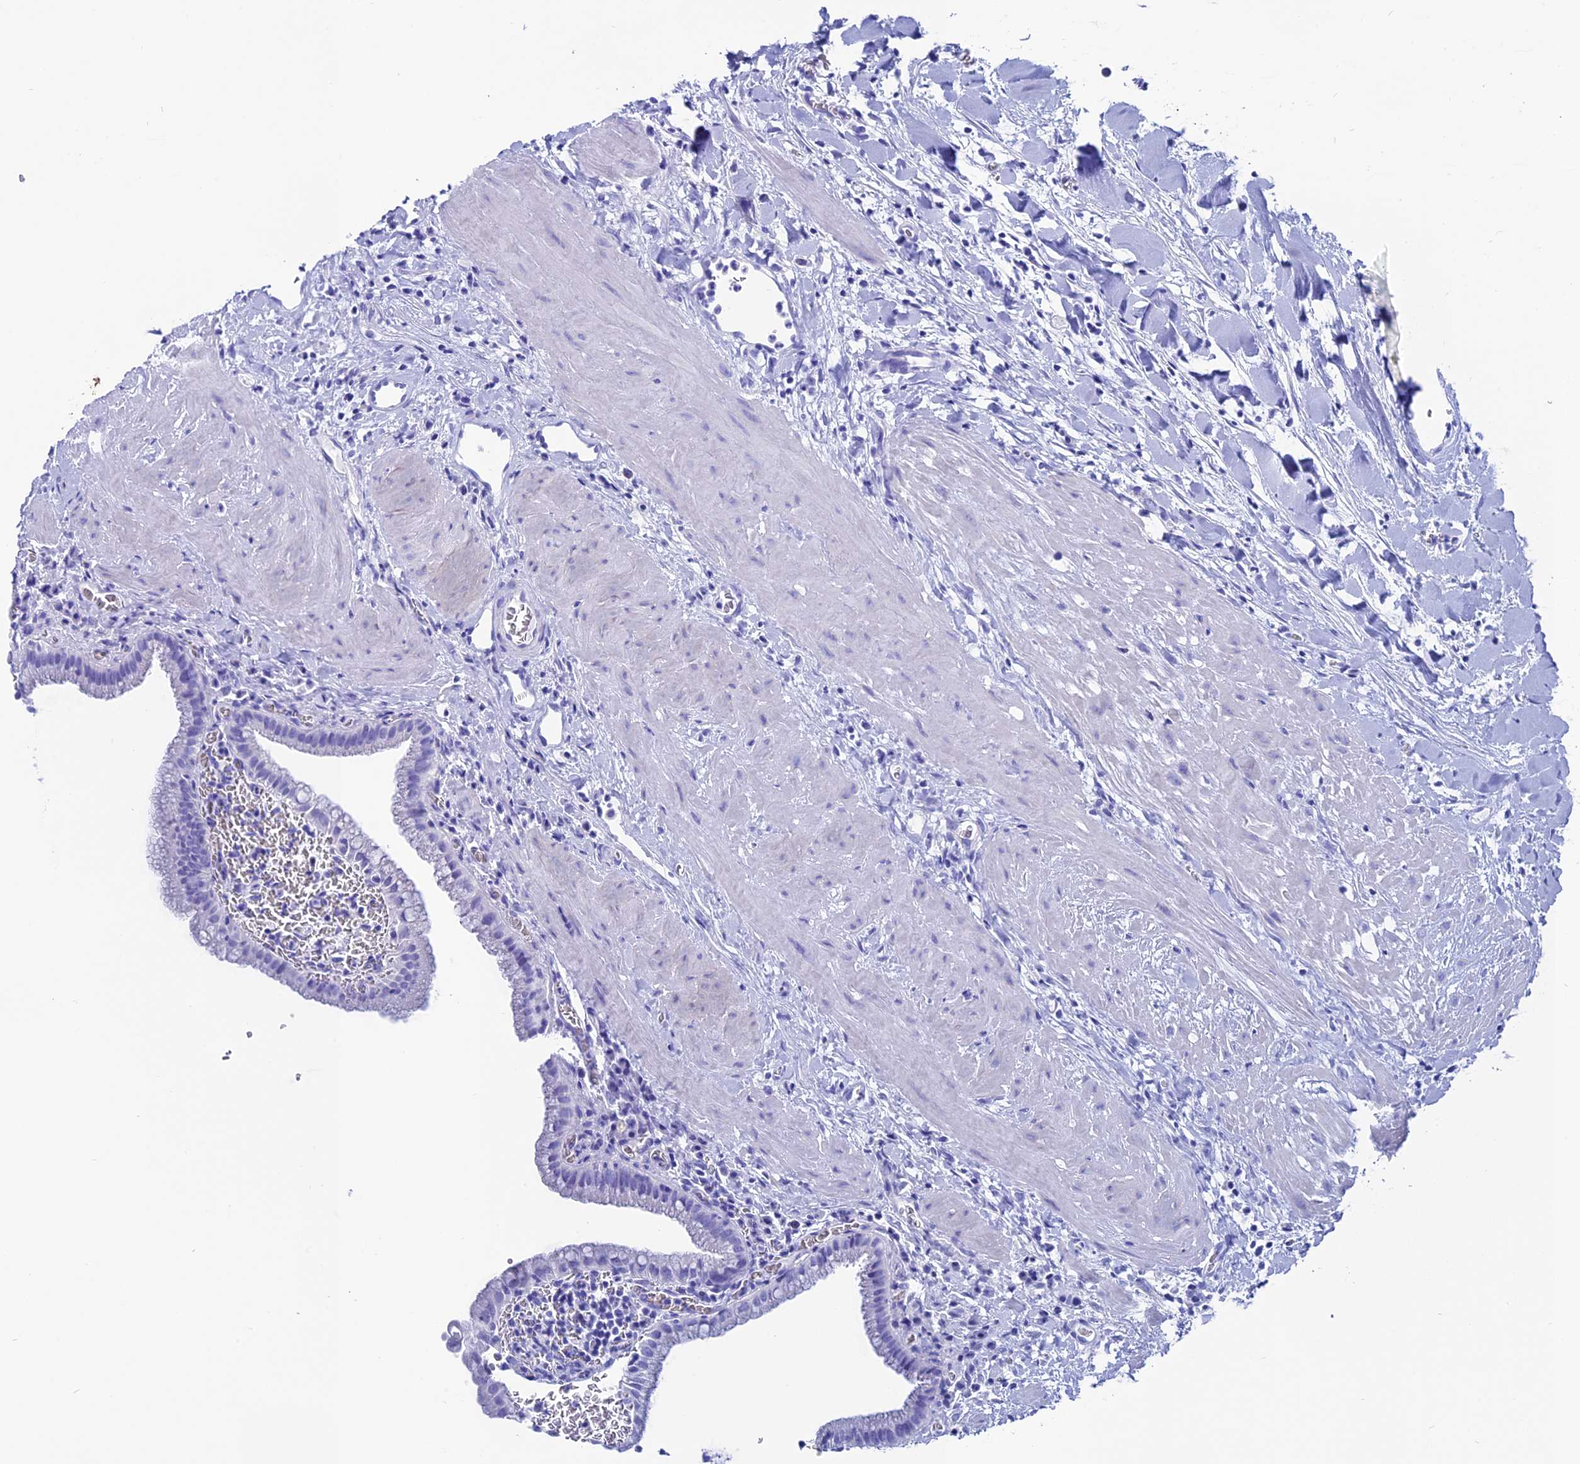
{"staining": {"intensity": "negative", "quantity": "none", "location": "none"}, "tissue": "gallbladder", "cell_type": "Glandular cells", "image_type": "normal", "snomed": [{"axis": "morphology", "description": "Normal tissue, NOS"}, {"axis": "topography", "description": "Gallbladder"}], "caption": "A high-resolution image shows immunohistochemistry staining of unremarkable gallbladder, which shows no significant staining in glandular cells. (DAB (3,3'-diaminobenzidine) immunohistochemistry (IHC), high magnification).", "gene": "ANKRD29", "patient": {"sex": "male", "age": 78}}